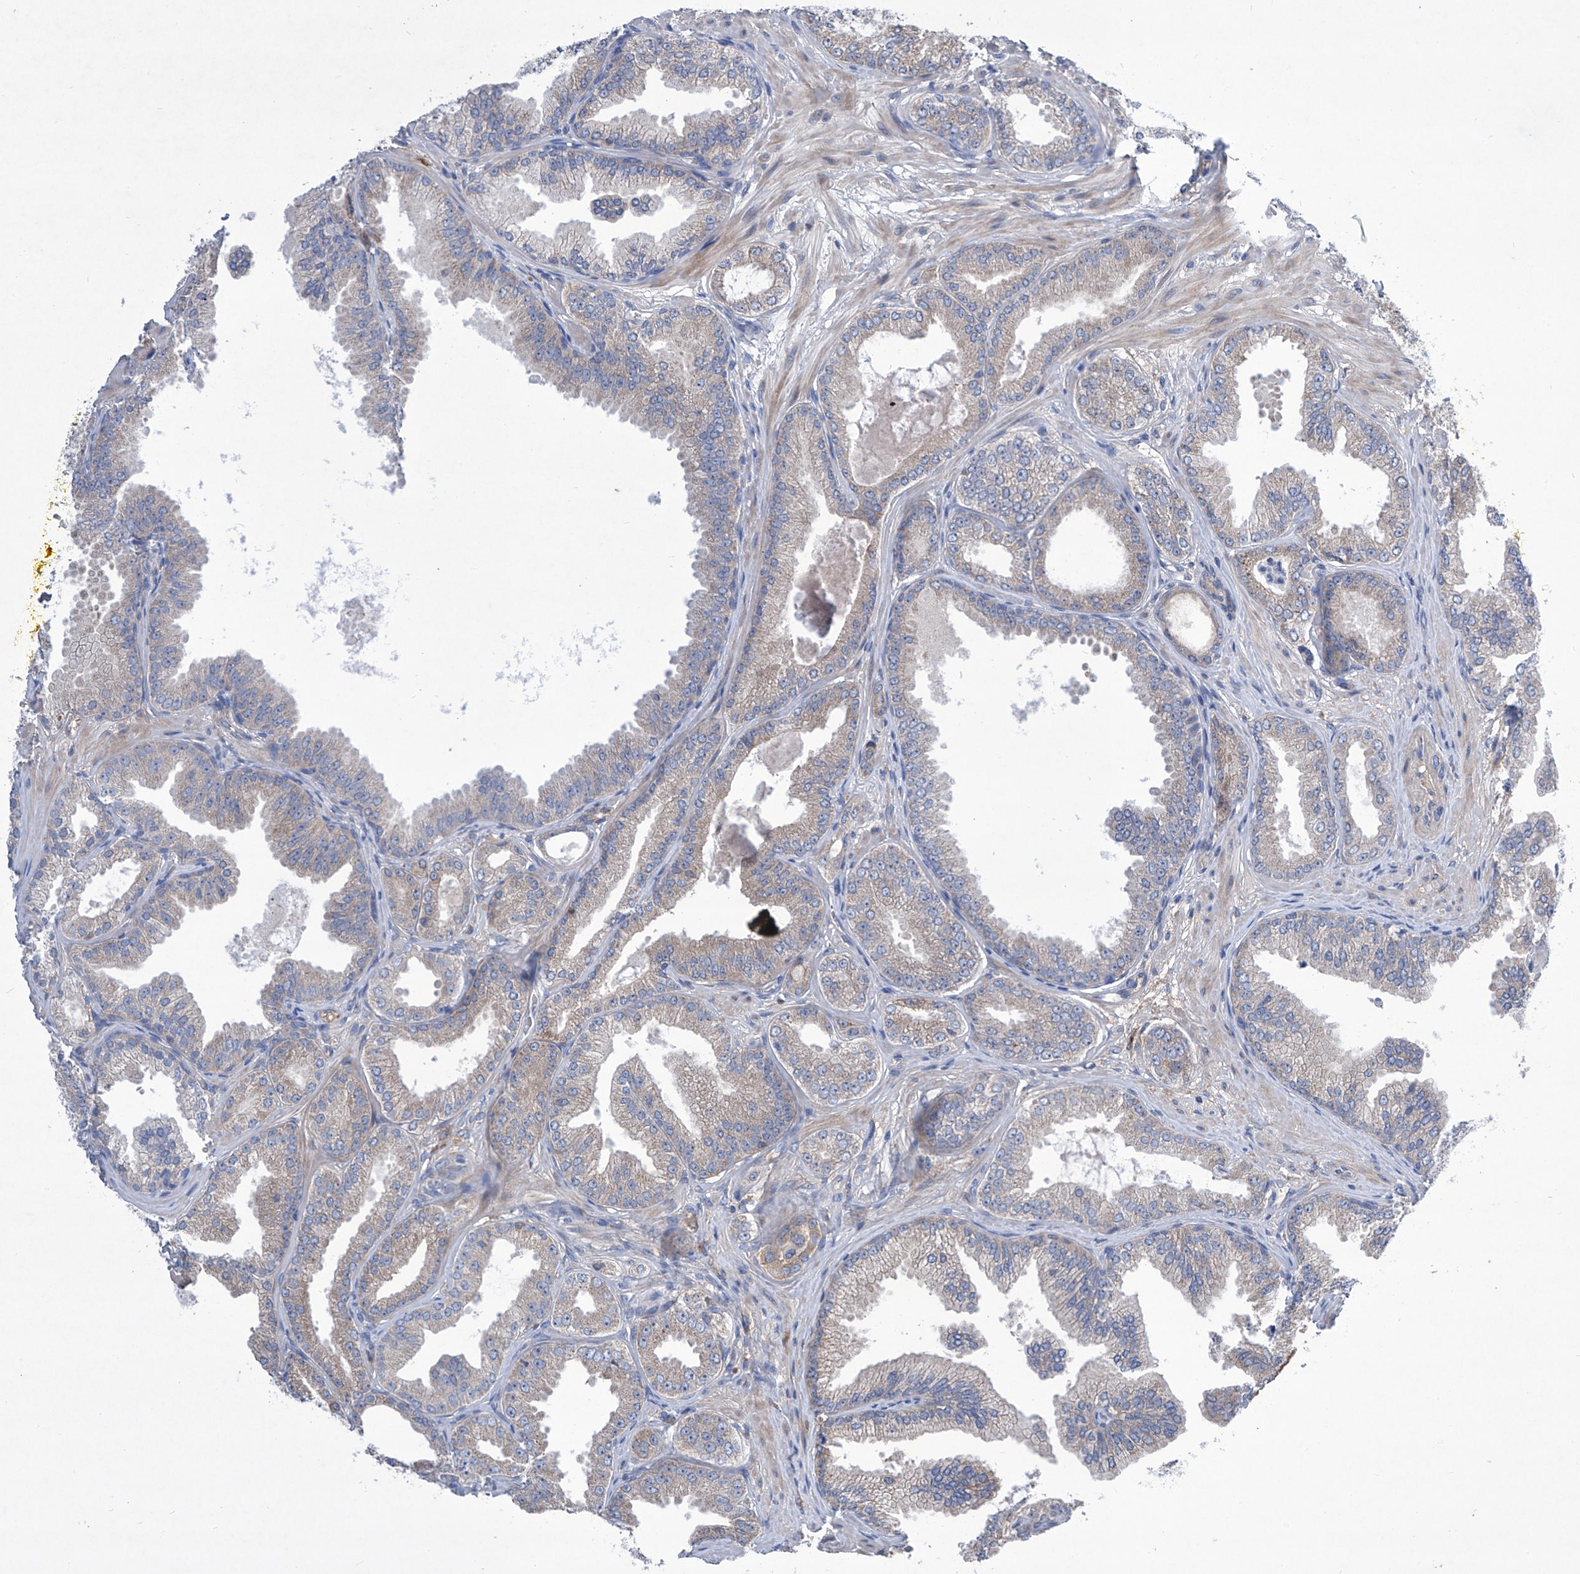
{"staining": {"intensity": "weak", "quantity": "<25%", "location": "cytoplasmic/membranous"}, "tissue": "prostate cancer", "cell_type": "Tumor cells", "image_type": "cancer", "snomed": [{"axis": "morphology", "description": "Adenocarcinoma, Low grade"}, {"axis": "topography", "description": "Prostate"}], "caption": "There is no significant staining in tumor cells of adenocarcinoma (low-grade) (prostate).", "gene": "SRBD1", "patient": {"sex": "male", "age": 63}}